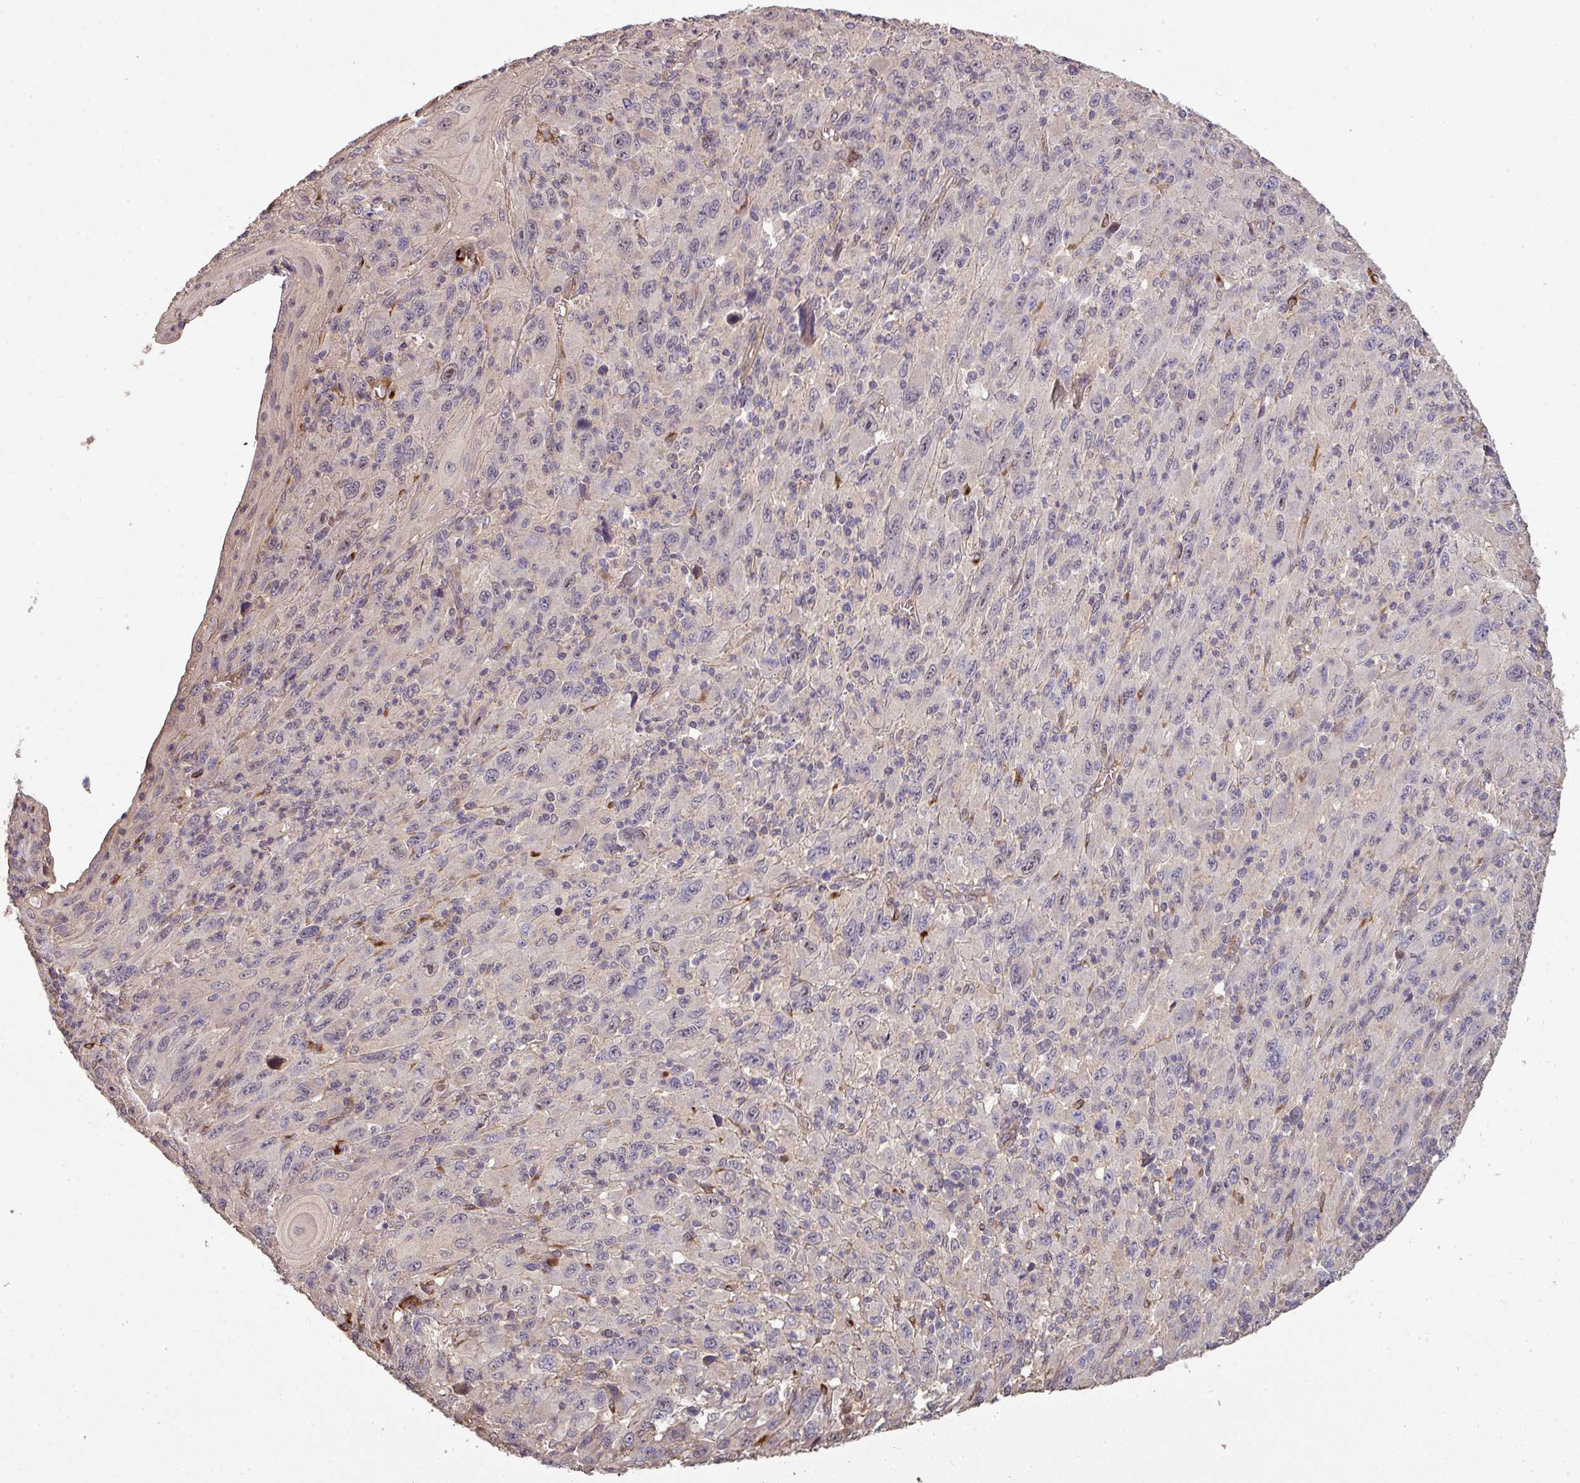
{"staining": {"intensity": "negative", "quantity": "none", "location": "none"}, "tissue": "melanoma", "cell_type": "Tumor cells", "image_type": "cancer", "snomed": [{"axis": "morphology", "description": "Malignant melanoma, Metastatic site"}, {"axis": "topography", "description": "Skin"}], "caption": "The immunohistochemistry (IHC) image has no significant staining in tumor cells of malignant melanoma (metastatic site) tissue. Brightfield microscopy of immunohistochemistry (IHC) stained with DAB (3,3'-diaminobenzidine) (brown) and hematoxylin (blue), captured at high magnification.", "gene": "ISLR", "patient": {"sex": "female", "age": 56}}